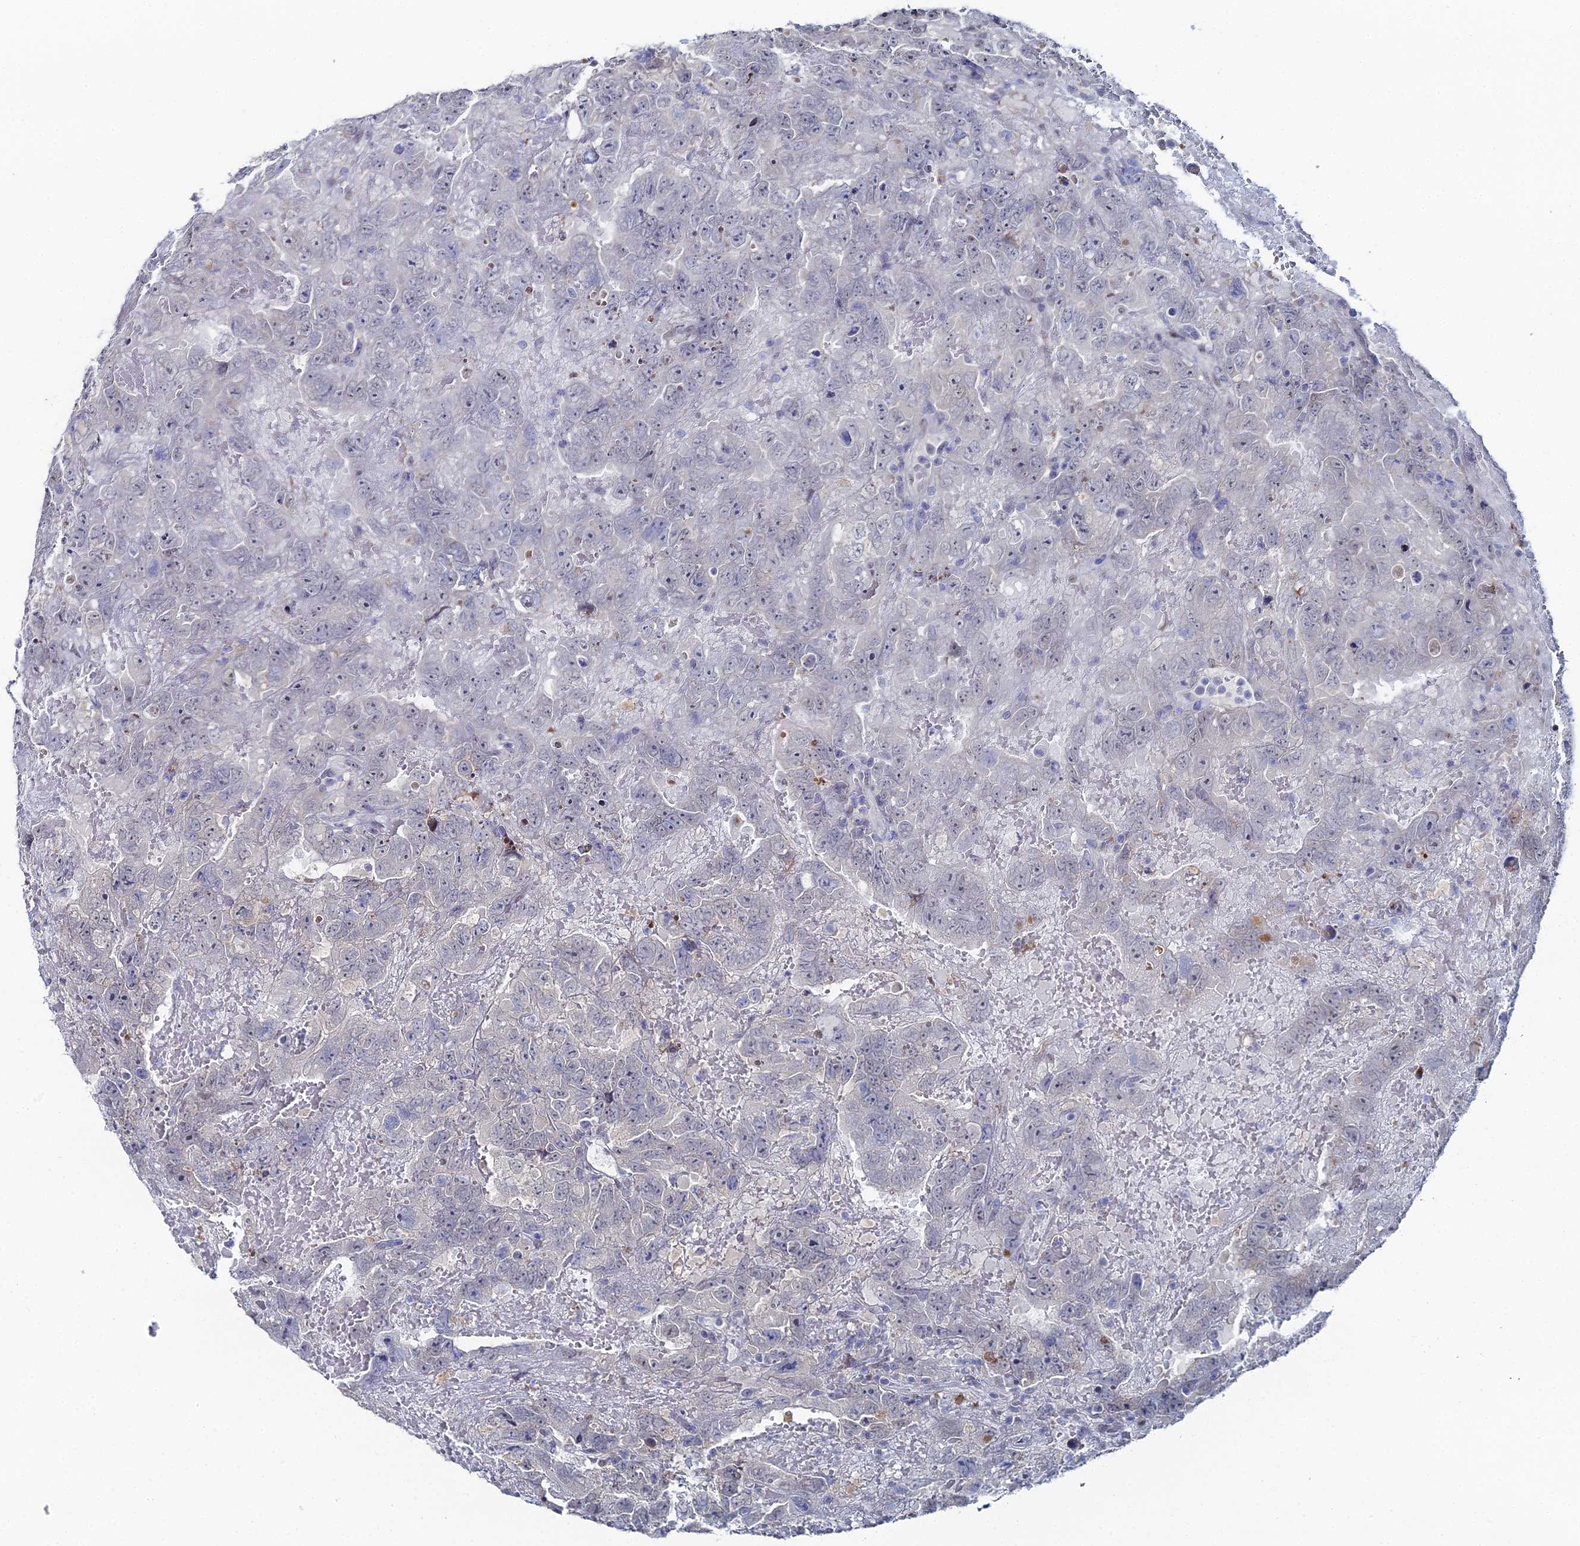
{"staining": {"intensity": "negative", "quantity": "none", "location": "none"}, "tissue": "testis cancer", "cell_type": "Tumor cells", "image_type": "cancer", "snomed": [{"axis": "morphology", "description": "Carcinoma, Embryonal, NOS"}, {"axis": "topography", "description": "Testis"}], "caption": "High power microscopy image of an IHC micrograph of testis embryonal carcinoma, revealing no significant staining in tumor cells.", "gene": "THAP4", "patient": {"sex": "male", "age": 45}}